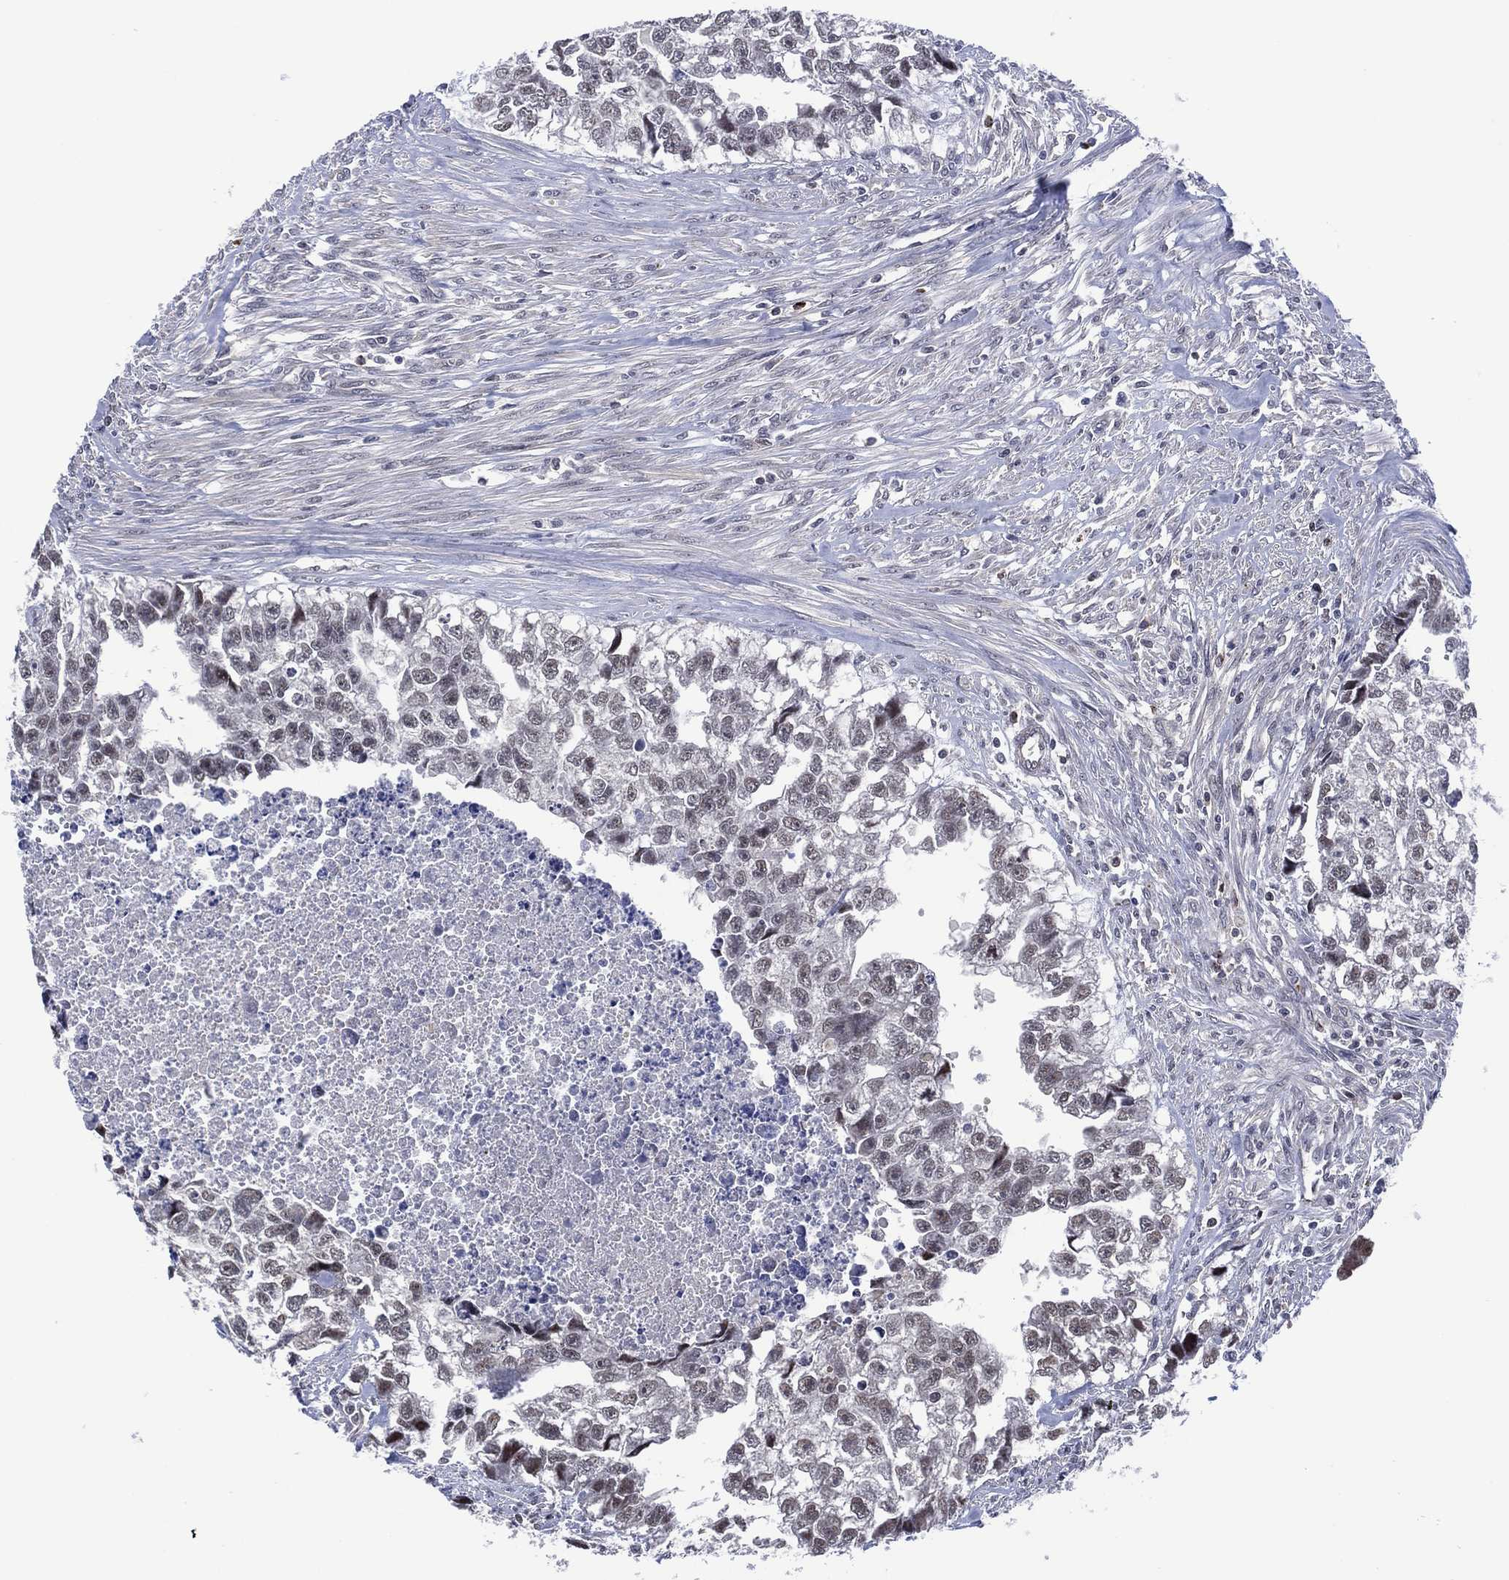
{"staining": {"intensity": "negative", "quantity": "none", "location": "none"}, "tissue": "testis cancer", "cell_type": "Tumor cells", "image_type": "cancer", "snomed": [{"axis": "morphology", "description": "Carcinoma, Embryonal, NOS"}, {"axis": "morphology", "description": "Teratoma, malignant, NOS"}, {"axis": "topography", "description": "Testis"}], "caption": "This micrograph is of testis malignant teratoma stained with immunohistochemistry to label a protein in brown with the nuclei are counter-stained blue. There is no positivity in tumor cells. Nuclei are stained in blue.", "gene": "DPP4", "patient": {"sex": "male", "age": 44}}